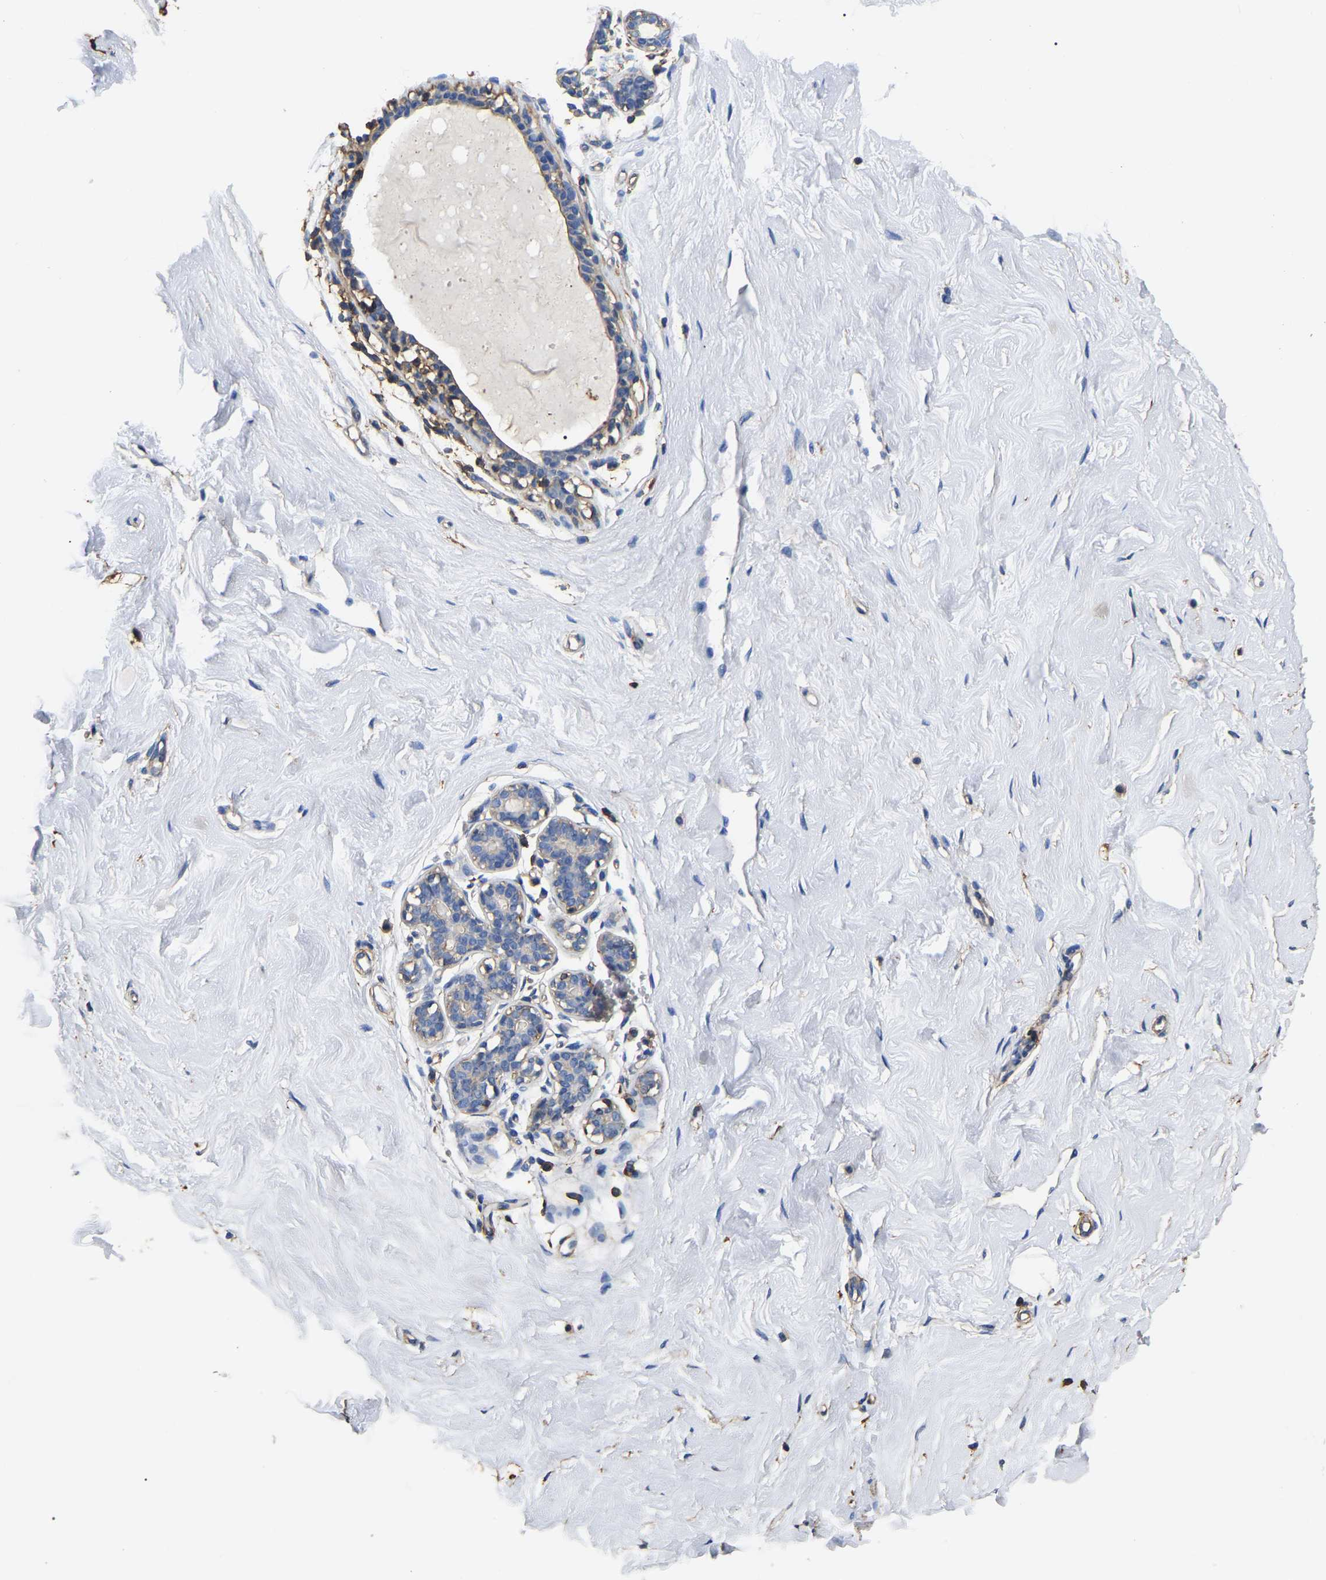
{"staining": {"intensity": "negative", "quantity": "none", "location": "none"}, "tissue": "breast", "cell_type": "Adipocytes", "image_type": "normal", "snomed": [{"axis": "morphology", "description": "Normal tissue, NOS"}, {"axis": "topography", "description": "Breast"}], "caption": "The histopathology image demonstrates no staining of adipocytes in unremarkable breast.", "gene": "ARMT1", "patient": {"sex": "female", "age": 23}}